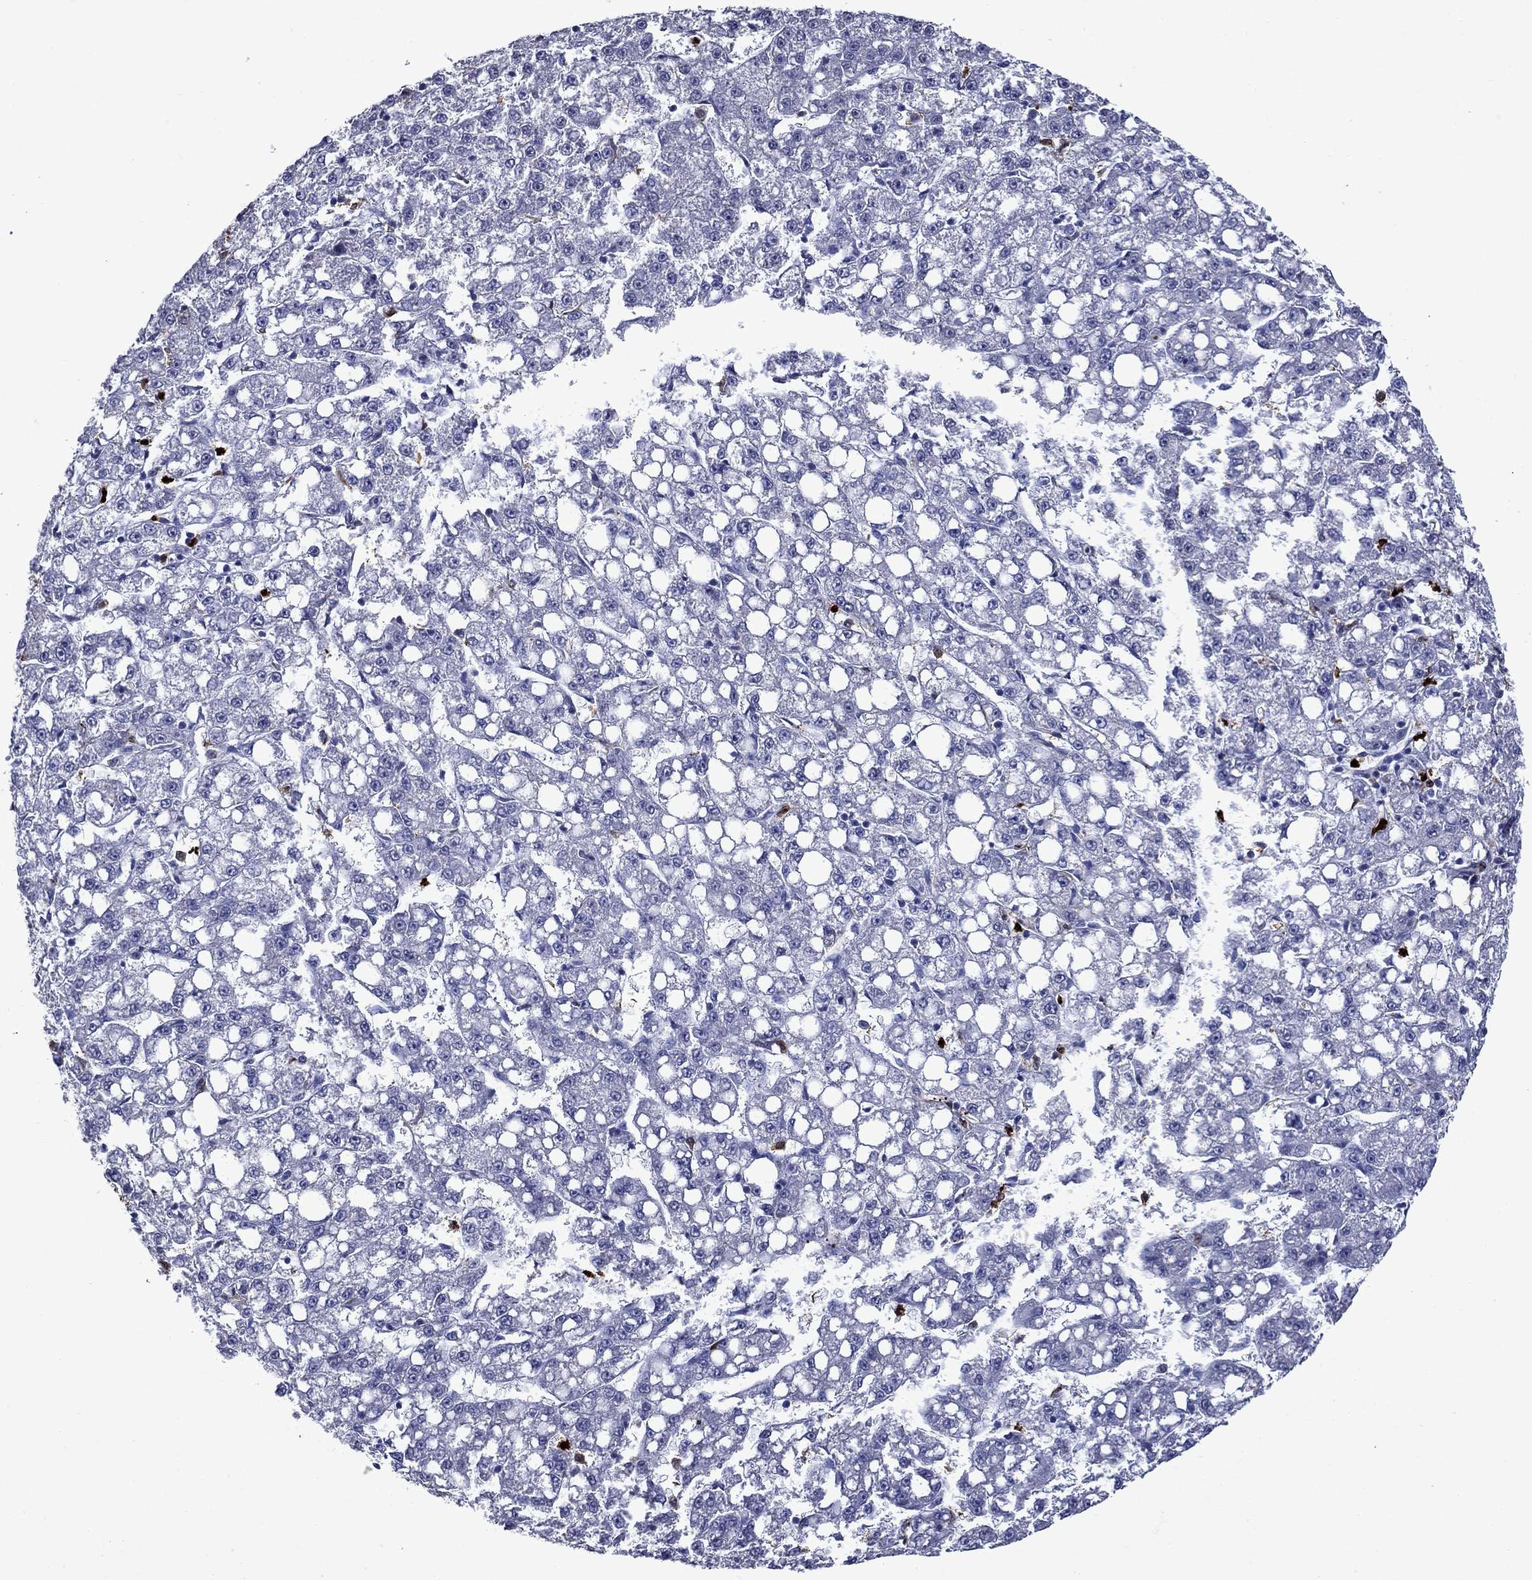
{"staining": {"intensity": "negative", "quantity": "none", "location": "none"}, "tissue": "liver cancer", "cell_type": "Tumor cells", "image_type": "cancer", "snomed": [{"axis": "morphology", "description": "Carcinoma, Hepatocellular, NOS"}, {"axis": "topography", "description": "Liver"}], "caption": "Photomicrograph shows no protein staining in tumor cells of liver hepatocellular carcinoma tissue.", "gene": "IRF5", "patient": {"sex": "female", "age": 65}}